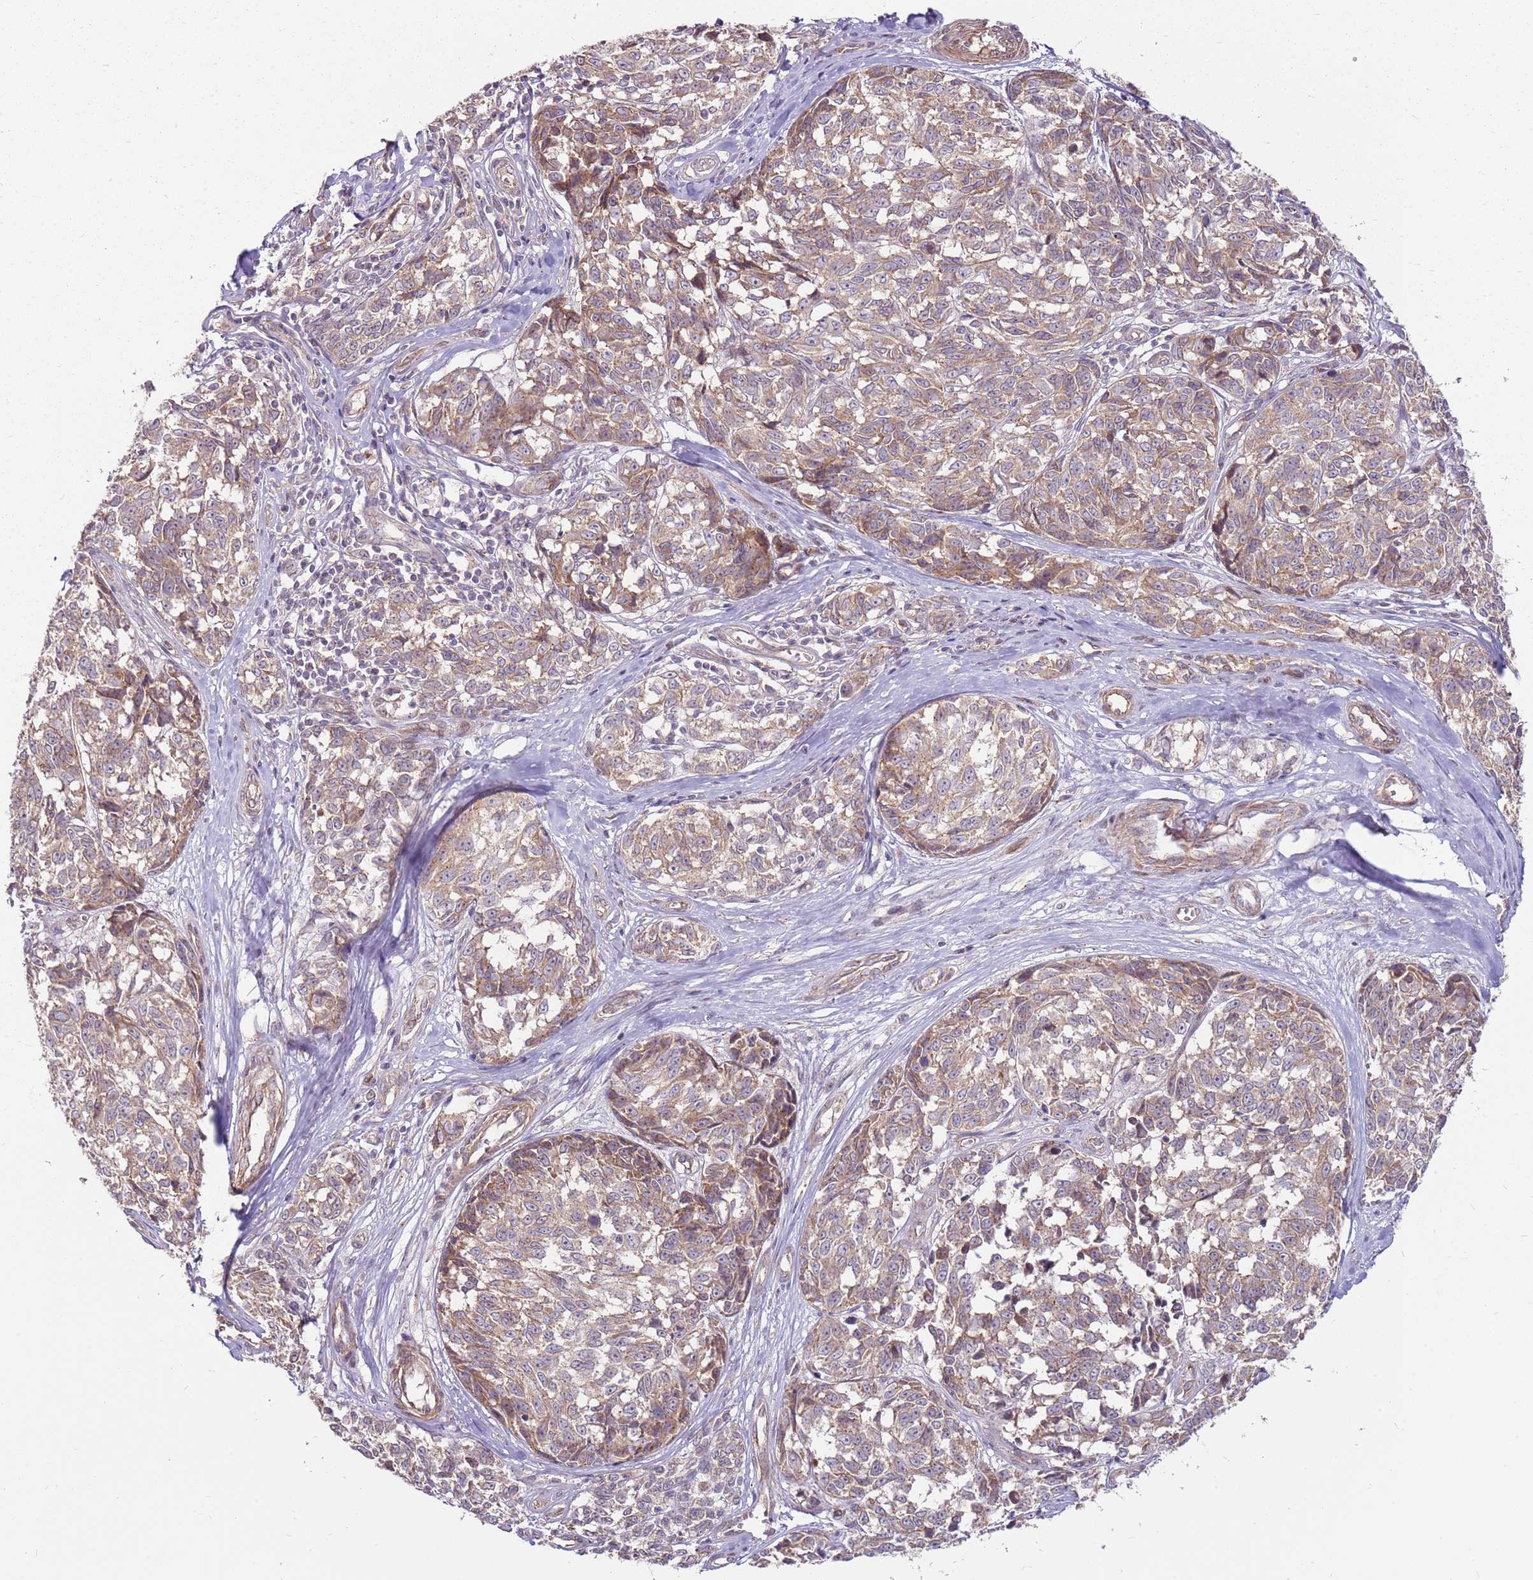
{"staining": {"intensity": "moderate", "quantity": ">75%", "location": "cytoplasmic/membranous"}, "tissue": "melanoma", "cell_type": "Tumor cells", "image_type": "cancer", "snomed": [{"axis": "morphology", "description": "Normal tissue, NOS"}, {"axis": "morphology", "description": "Malignant melanoma, NOS"}, {"axis": "topography", "description": "Skin"}], "caption": "Immunohistochemical staining of human melanoma demonstrates medium levels of moderate cytoplasmic/membranous protein staining in about >75% of tumor cells.", "gene": "SPATA31D1", "patient": {"sex": "female", "age": 64}}